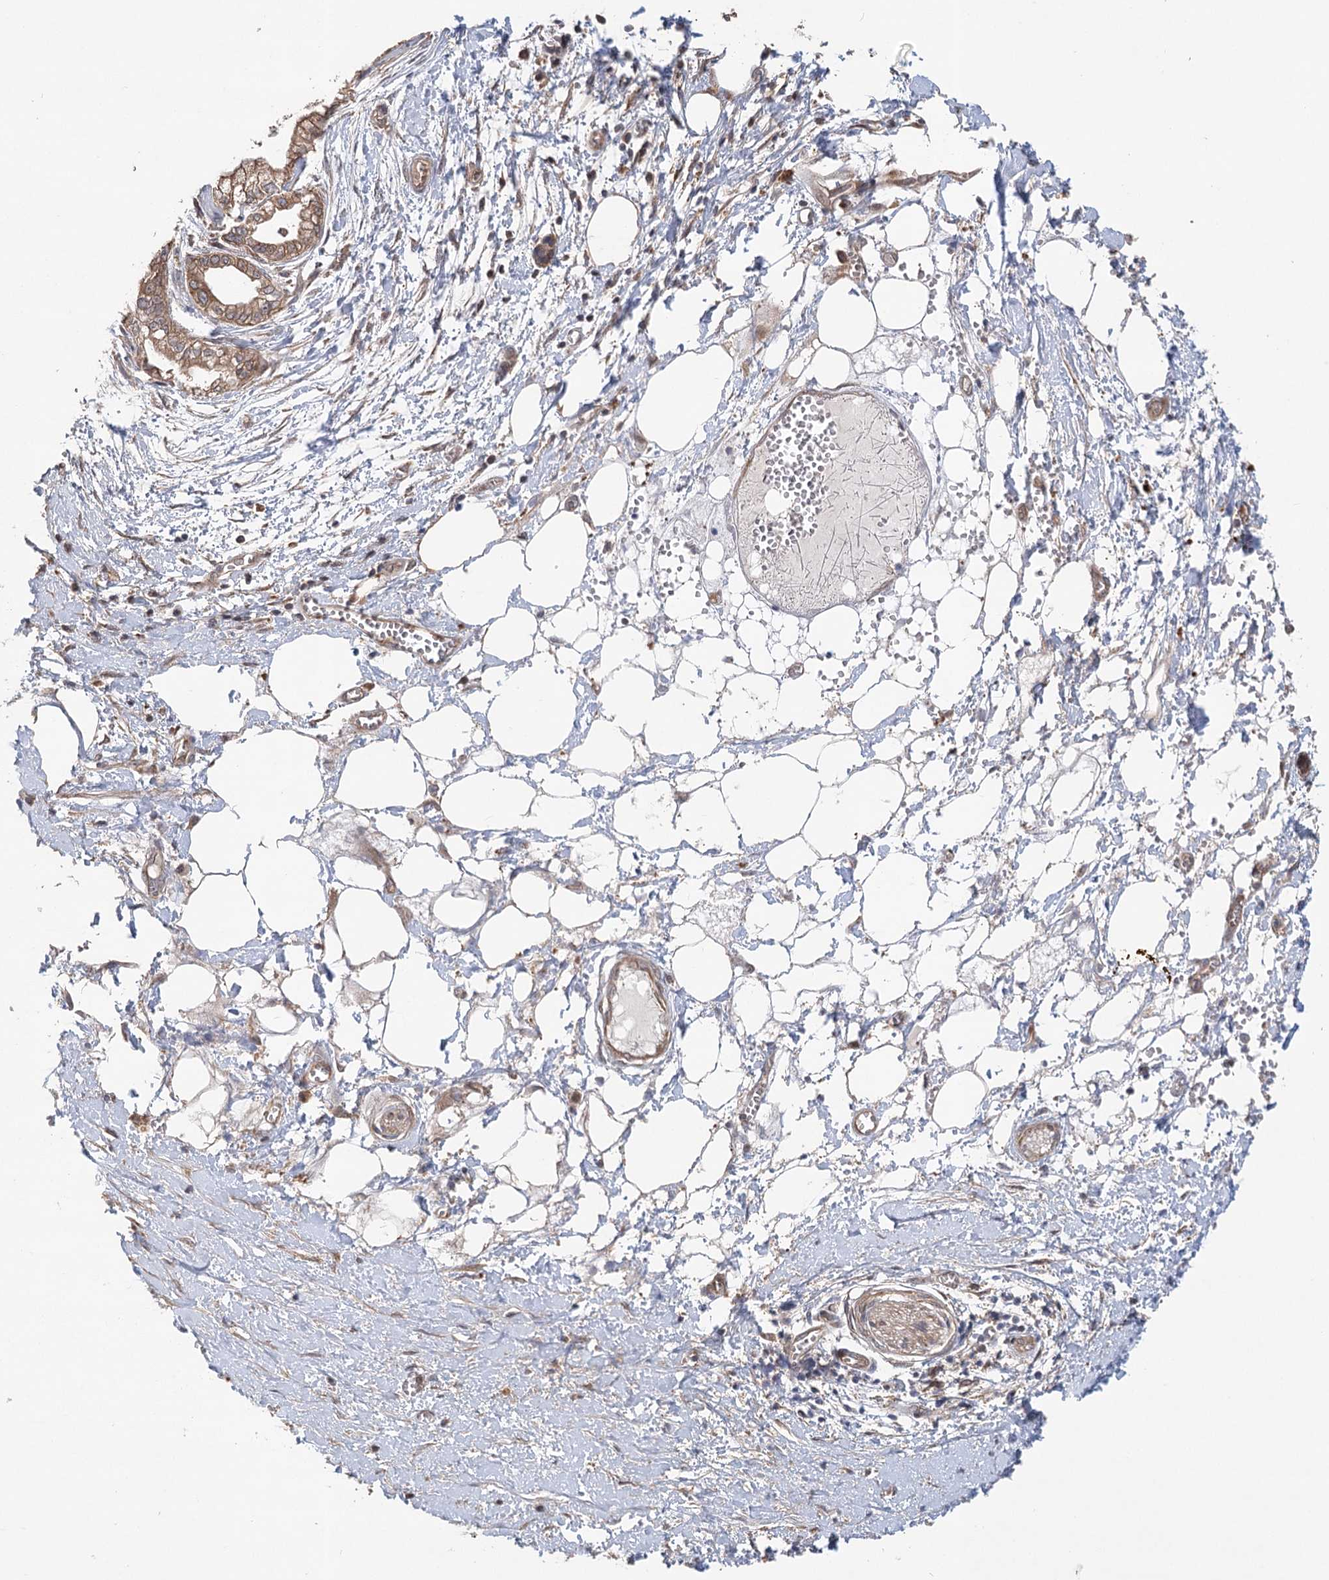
{"staining": {"intensity": "moderate", "quantity": ">75%", "location": "cytoplasmic/membranous"}, "tissue": "pancreatic cancer", "cell_type": "Tumor cells", "image_type": "cancer", "snomed": [{"axis": "morphology", "description": "Adenocarcinoma, NOS"}, {"axis": "topography", "description": "Pancreas"}], "caption": "High-magnification brightfield microscopy of adenocarcinoma (pancreatic) stained with DAB (3,3'-diaminobenzidine) (brown) and counterstained with hematoxylin (blue). tumor cells exhibit moderate cytoplasmic/membranous staining is identified in approximately>75% of cells. The protein of interest is stained brown, and the nuclei are stained in blue (DAB IHC with brightfield microscopy, high magnification).", "gene": "LSS", "patient": {"sex": "male", "age": 68}}